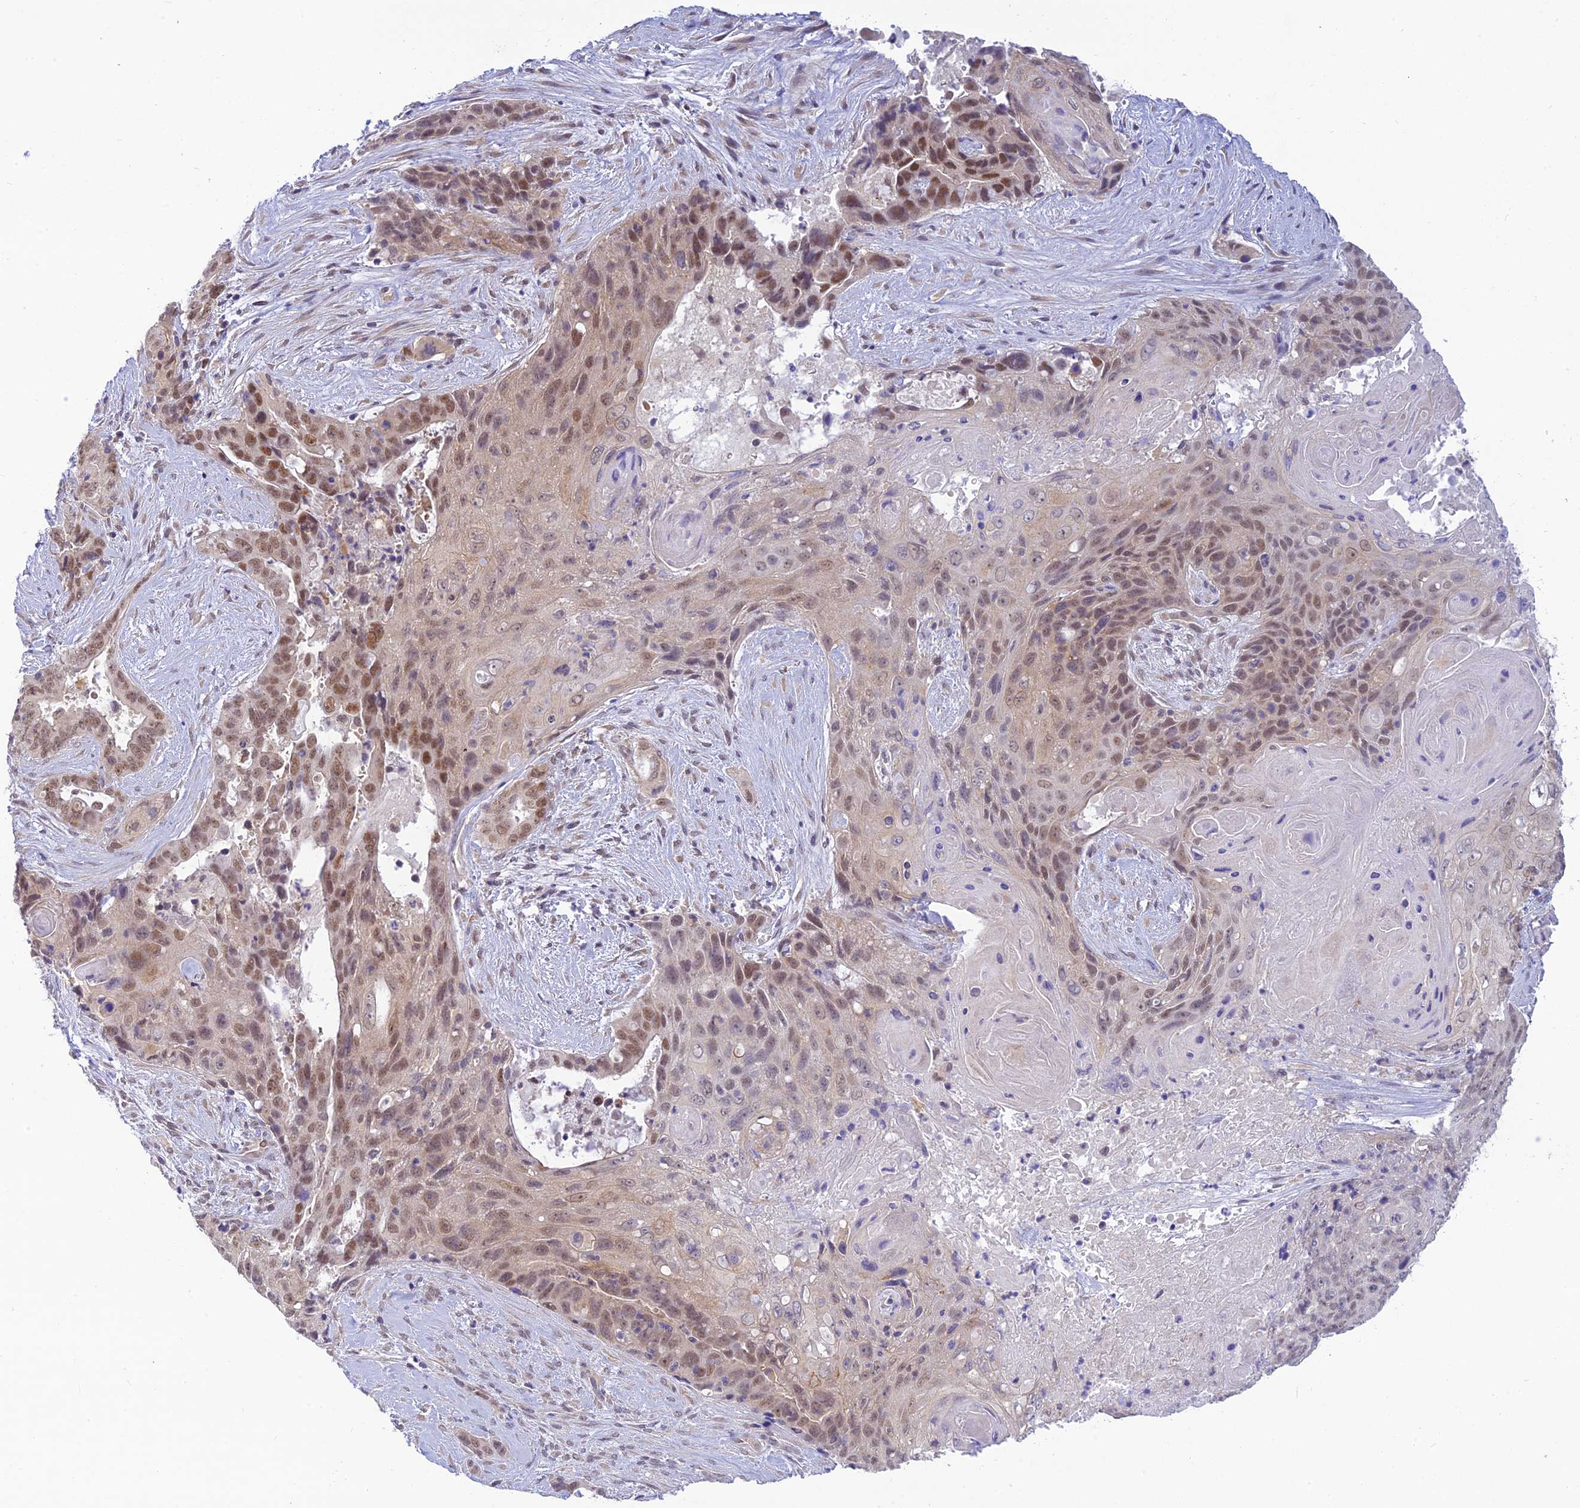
{"staining": {"intensity": "moderate", "quantity": ">75%", "location": "nuclear"}, "tissue": "pancreatic cancer", "cell_type": "Tumor cells", "image_type": "cancer", "snomed": [{"axis": "morphology", "description": "Adenocarcinoma, NOS"}, {"axis": "topography", "description": "Pancreas"}], "caption": "The photomicrograph displays staining of pancreatic cancer (adenocarcinoma), revealing moderate nuclear protein expression (brown color) within tumor cells. The staining was performed using DAB (3,3'-diaminobenzidine) to visualize the protein expression in brown, while the nuclei were stained in blue with hematoxylin (Magnification: 20x).", "gene": "SKIC8", "patient": {"sex": "male", "age": 80}}